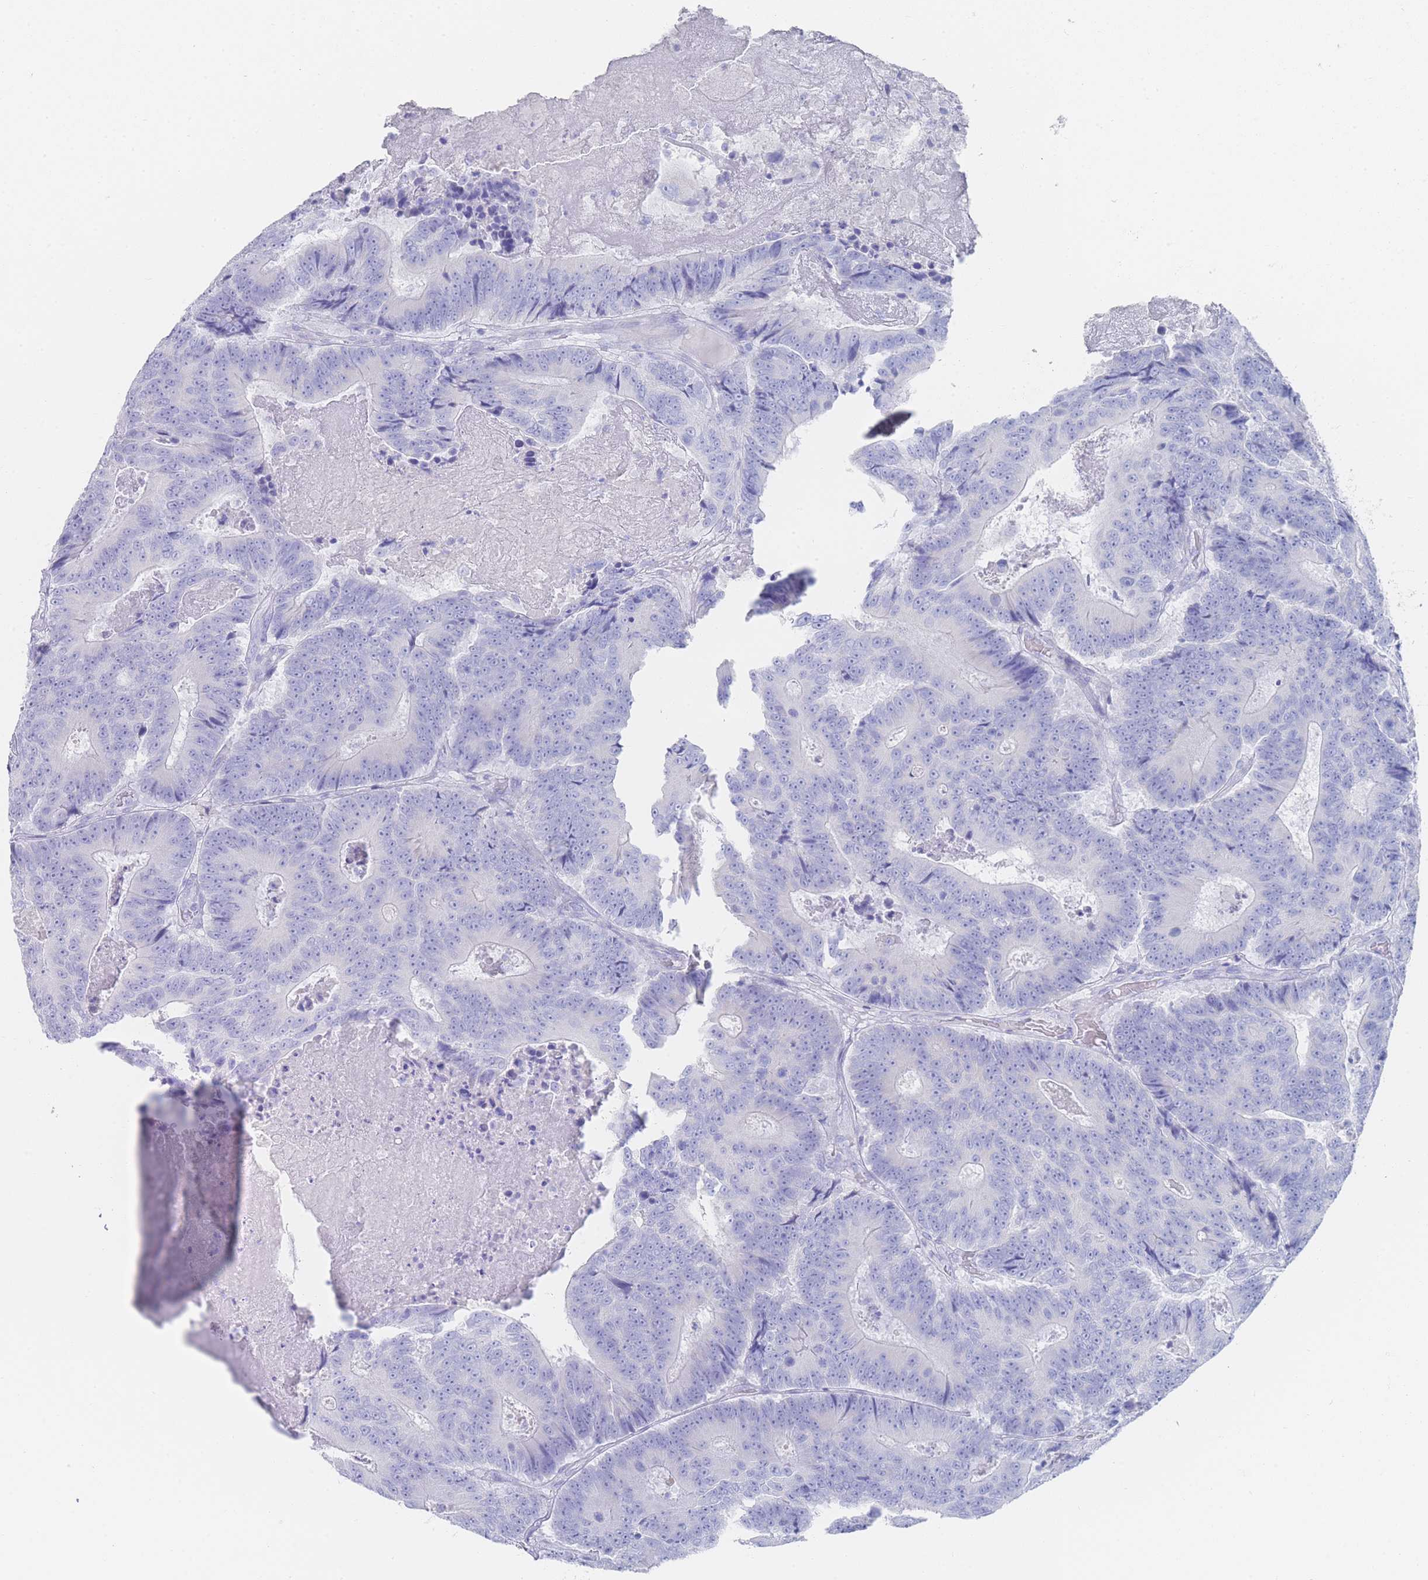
{"staining": {"intensity": "negative", "quantity": "none", "location": "none"}, "tissue": "colorectal cancer", "cell_type": "Tumor cells", "image_type": "cancer", "snomed": [{"axis": "morphology", "description": "Adenocarcinoma, NOS"}, {"axis": "topography", "description": "Colon"}], "caption": "Immunohistochemical staining of colorectal adenocarcinoma shows no significant staining in tumor cells. (Brightfield microscopy of DAB immunohistochemistry (IHC) at high magnification).", "gene": "LRRC37A", "patient": {"sex": "male", "age": 83}}